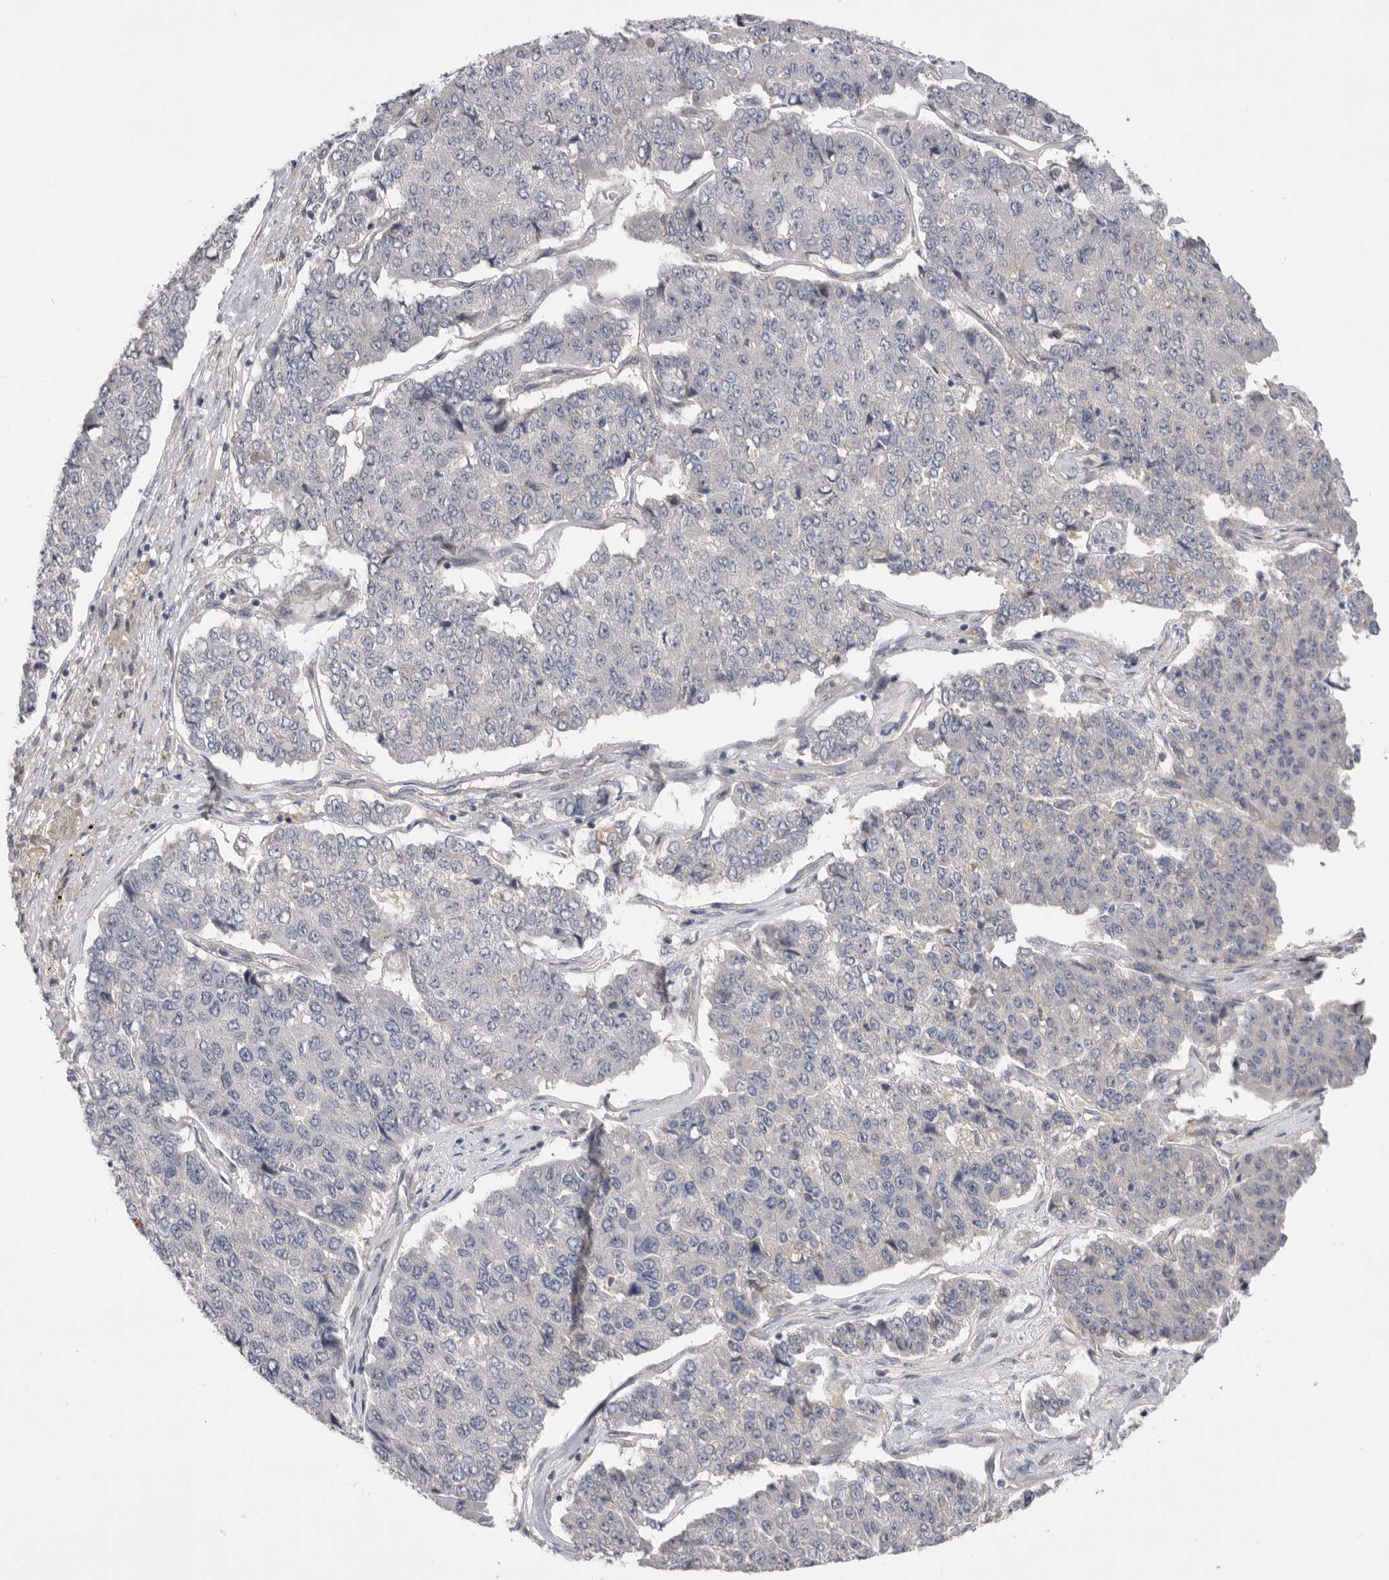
{"staining": {"intensity": "negative", "quantity": "none", "location": "none"}, "tissue": "pancreatic cancer", "cell_type": "Tumor cells", "image_type": "cancer", "snomed": [{"axis": "morphology", "description": "Adenocarcinoma, NOS"}, {"axis": "topography", "description": "Pancreas"}], "caption": "Immunohistochemistry (IHC) image of neoplastic tissue: adenocarcinoma (pancreatic) stained with DAB (3,3'-diaminobenzidine) shows no significant protein staining in tumor cells.", "gene": "MTFR1L", "patient": {"sex": "male", "age": 50}}